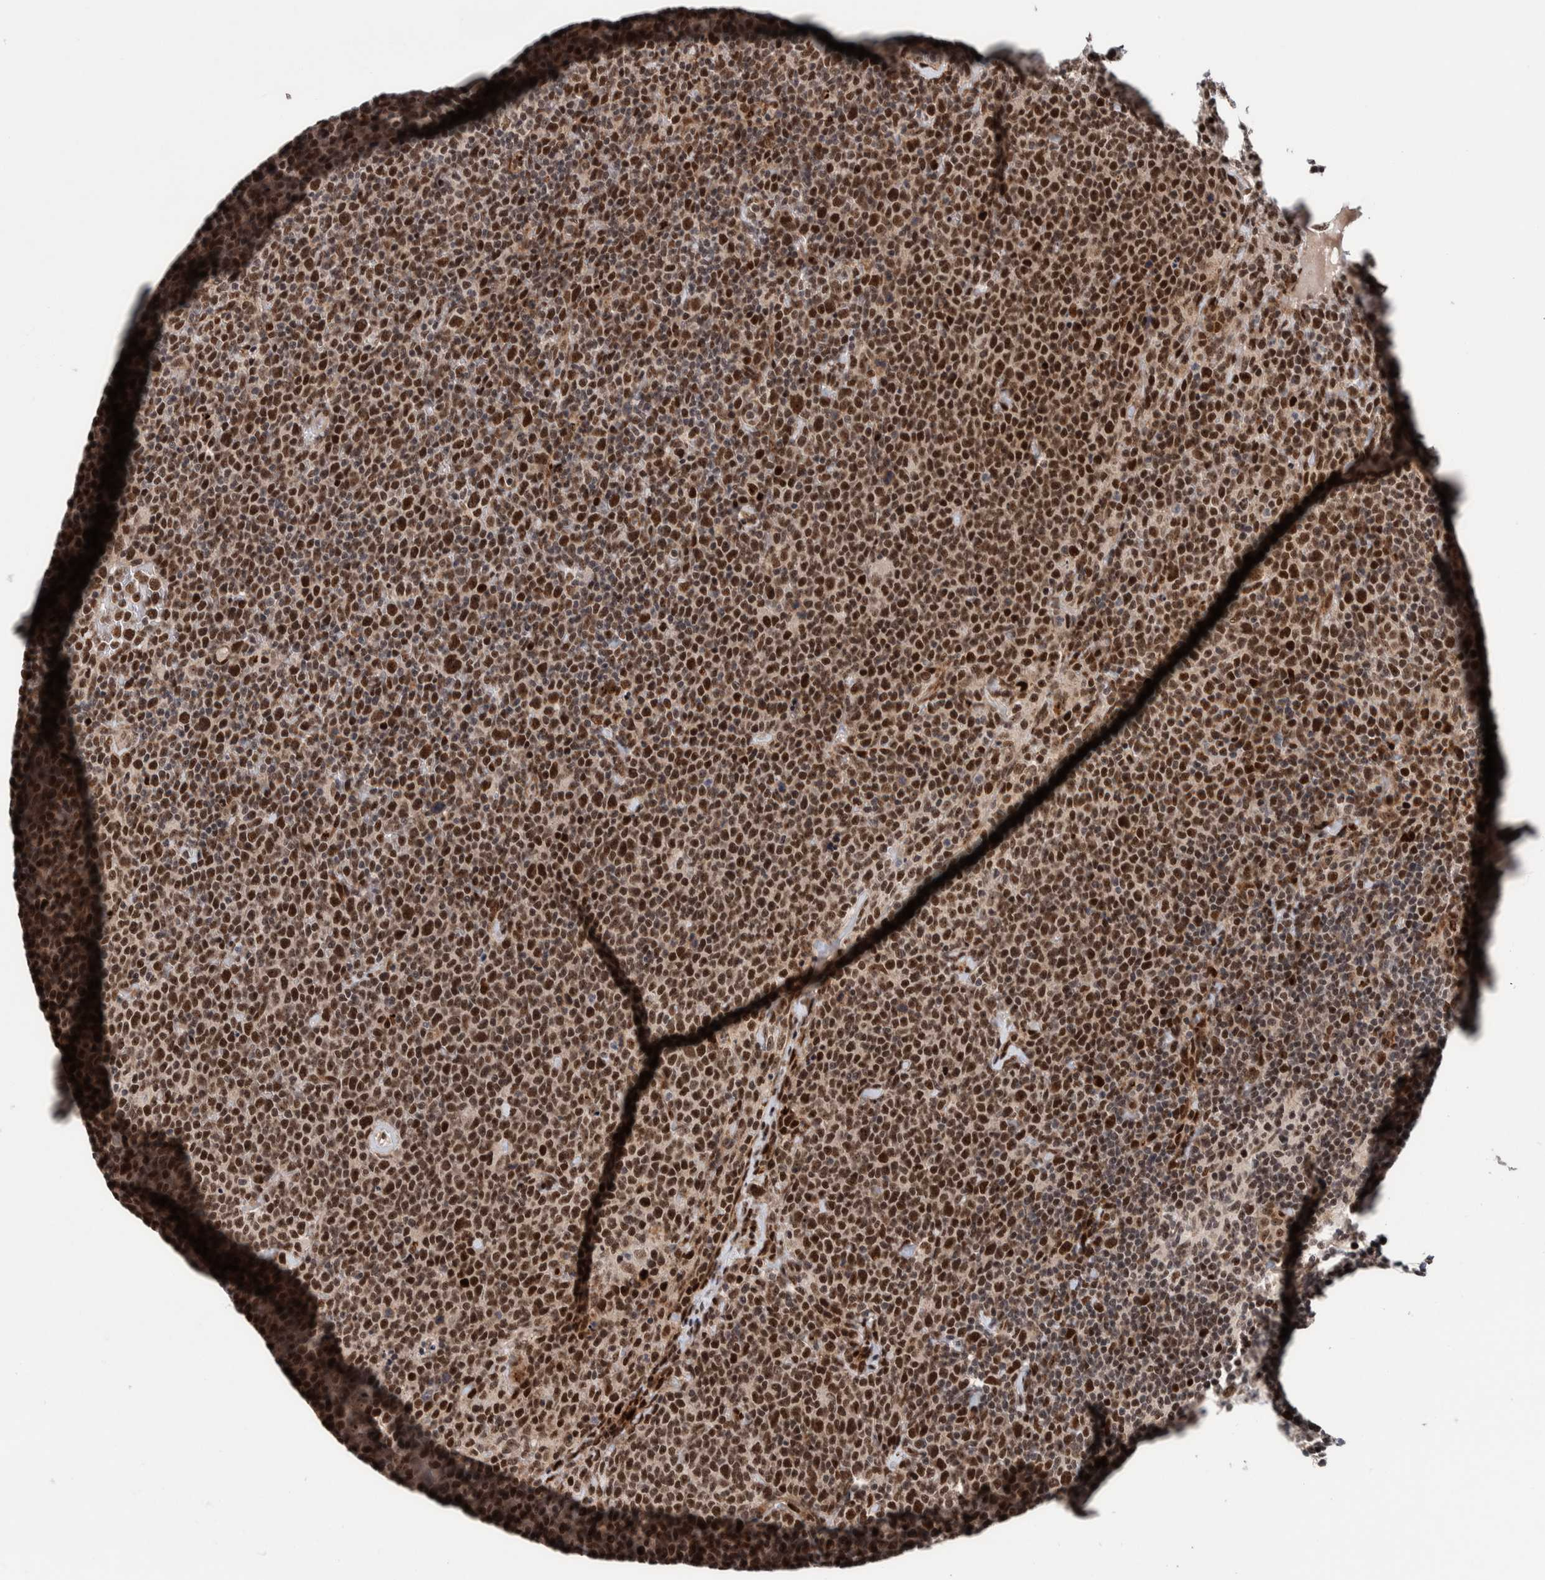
{"staining": {"intensity": "strong", "quantity": ">75%", "location": "nuclear"}, "tissue": "lymphoma", "cell_type": "Tumor cells", "image_type": "cancer", "snomed": [{"axis": "morphology", "description": "Malignant lymphoma, non-Hodgkin's type, High grade"}, {"axis": "topography", "description": "Lymph node"}], "caption": "Lymphoma stained with IHC shows strong nuclear positivity in approximately >75% of tumor cells. Using DAB (brown) and hematoxylin (blue) stains, captured at high magnification using brightfield microscopy.", "gene": "CHD4", "patient": {"sex": "male", "age": 61}}